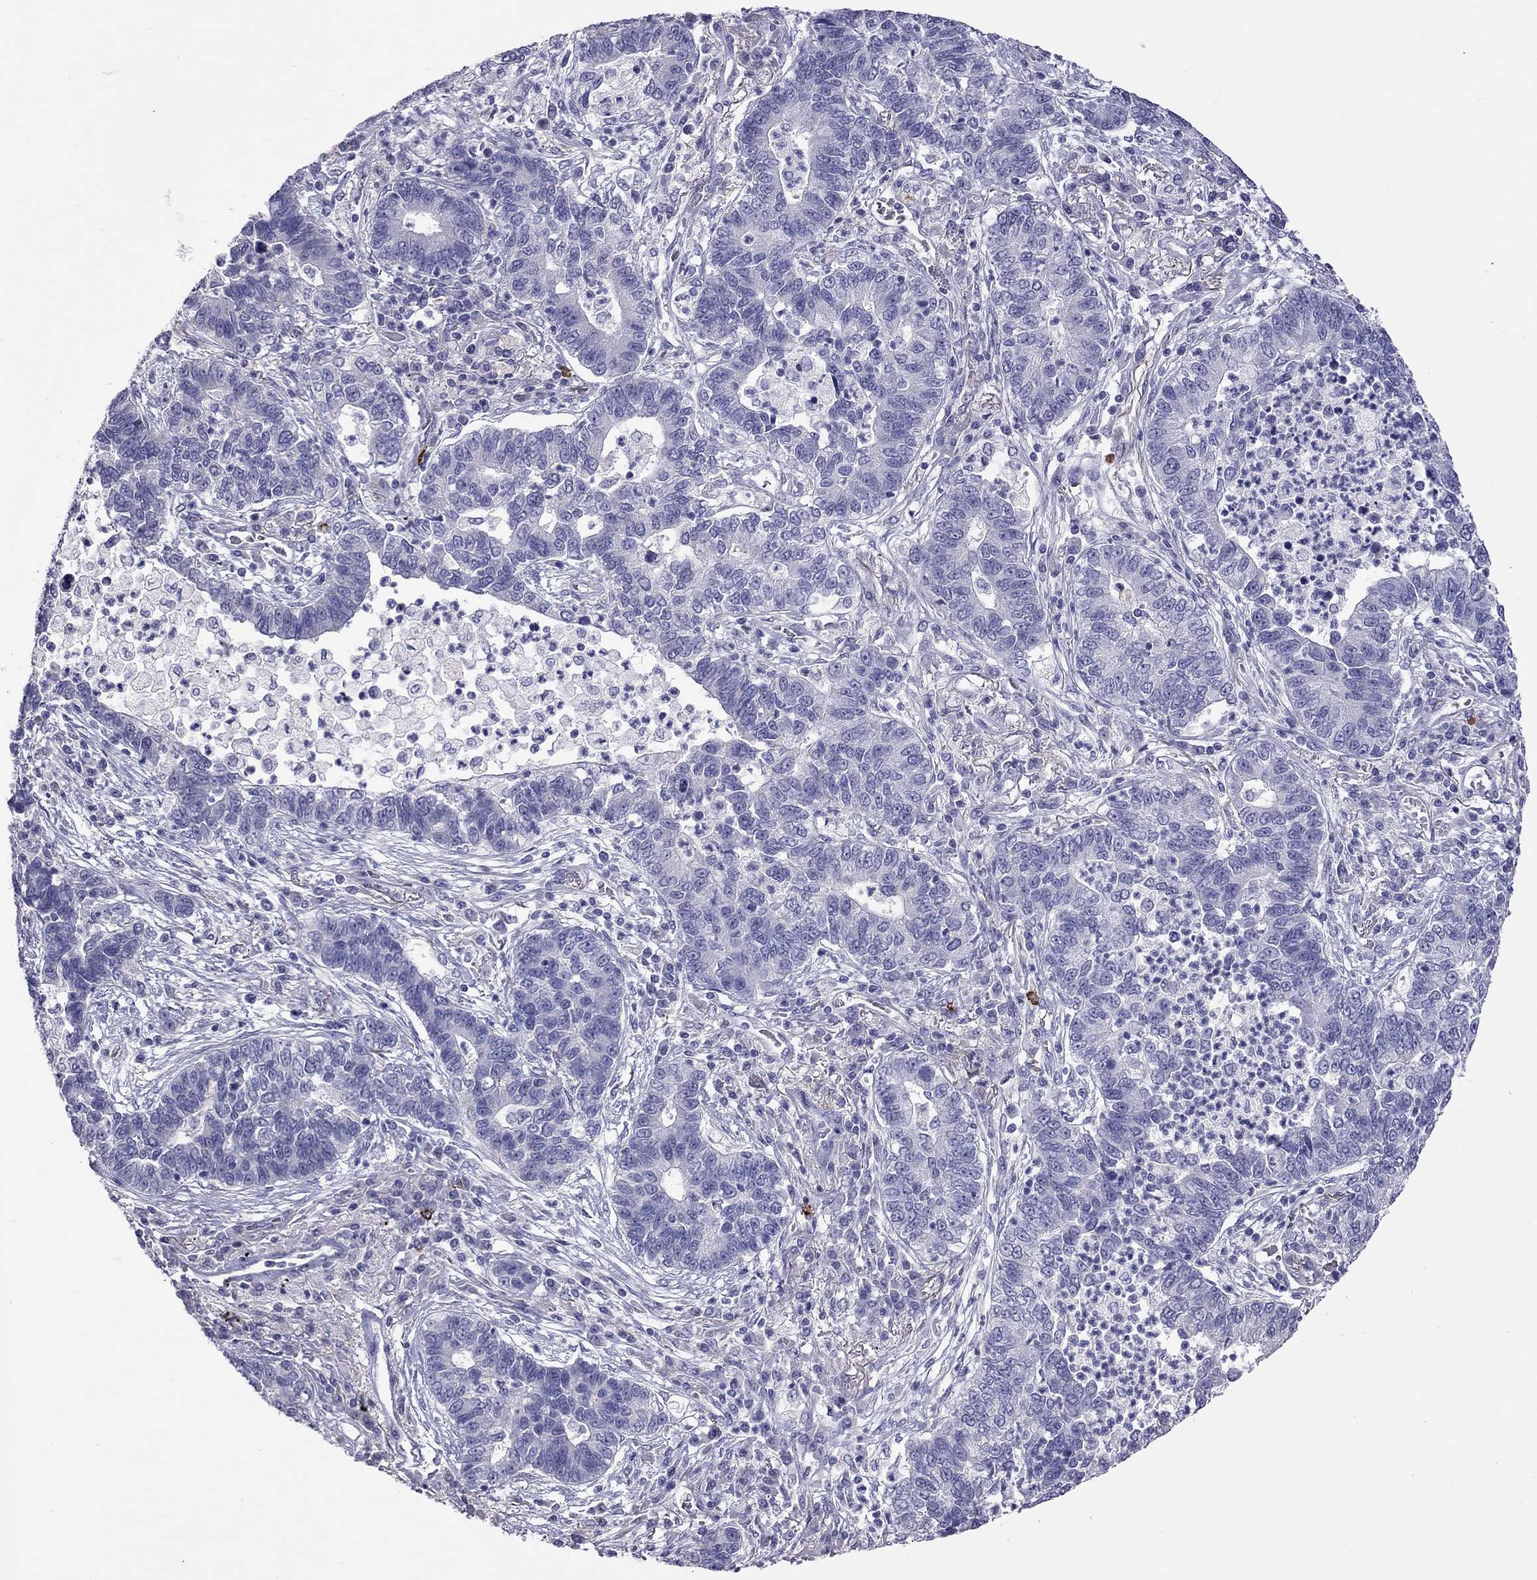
{"staining": {"intensity": "negative", "quantity": "none", "location": "none"}, "tissue": "lung cancer", "cell_type": "Tumor cells", "image_type": "cancer", "snomed": [{"axis": "morphology", "description": "Adenocarcinoma, NOS"}, {"axis": "topography", "description": "Lung"}], "caption": "IHC micrograph of human lung cancer (adenocarcinoma) stained for a protein (brown), which displays no positivity in tumor cells. (DAB IHC with hematoxylin counter stain).", "gene": "IL17REL", "patient": {"sex": "female", "age": 57}}